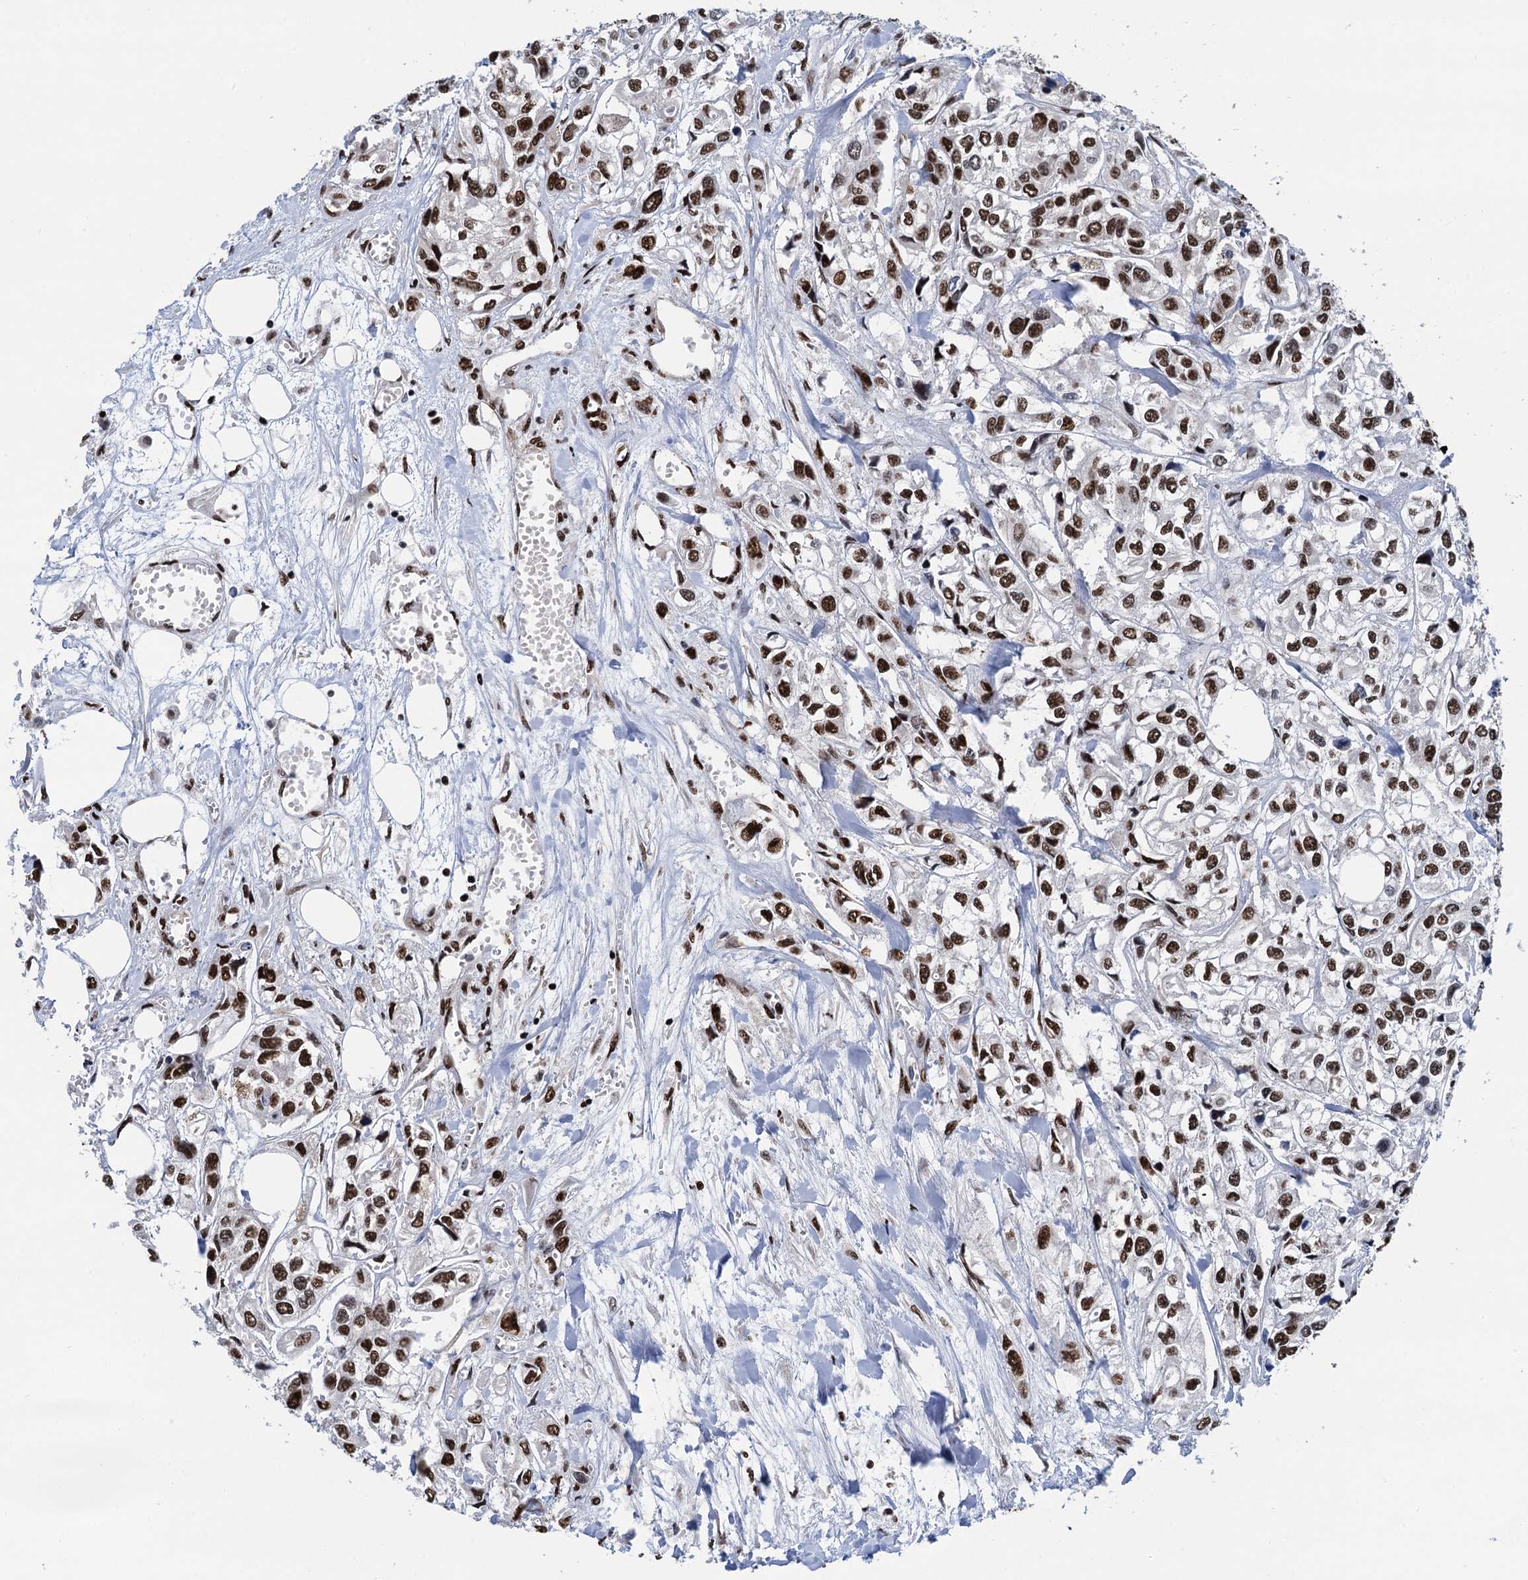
{"staining": {"intensity": "moderate", "quantity": ">75%", "location": "nuclear"}, "tissue": "urothelial cancer", "cell_type": "Tumor cells", "image_type": "cancer", "snomed": [{"axis": "morphology", "description": "Urothelial carcinoma, High grade"}, {"axis": "topography", "description": "Urinary bladder"}], "caption": "High-power microscopy captured an immunohistochemistry image of high-grade urothelial carcinoma, revealing moderate nuclear positivity in approximately >75% of tumor cells.", "gene": "PPP4R1", "patient": {"sex": "male", "age": 67}}